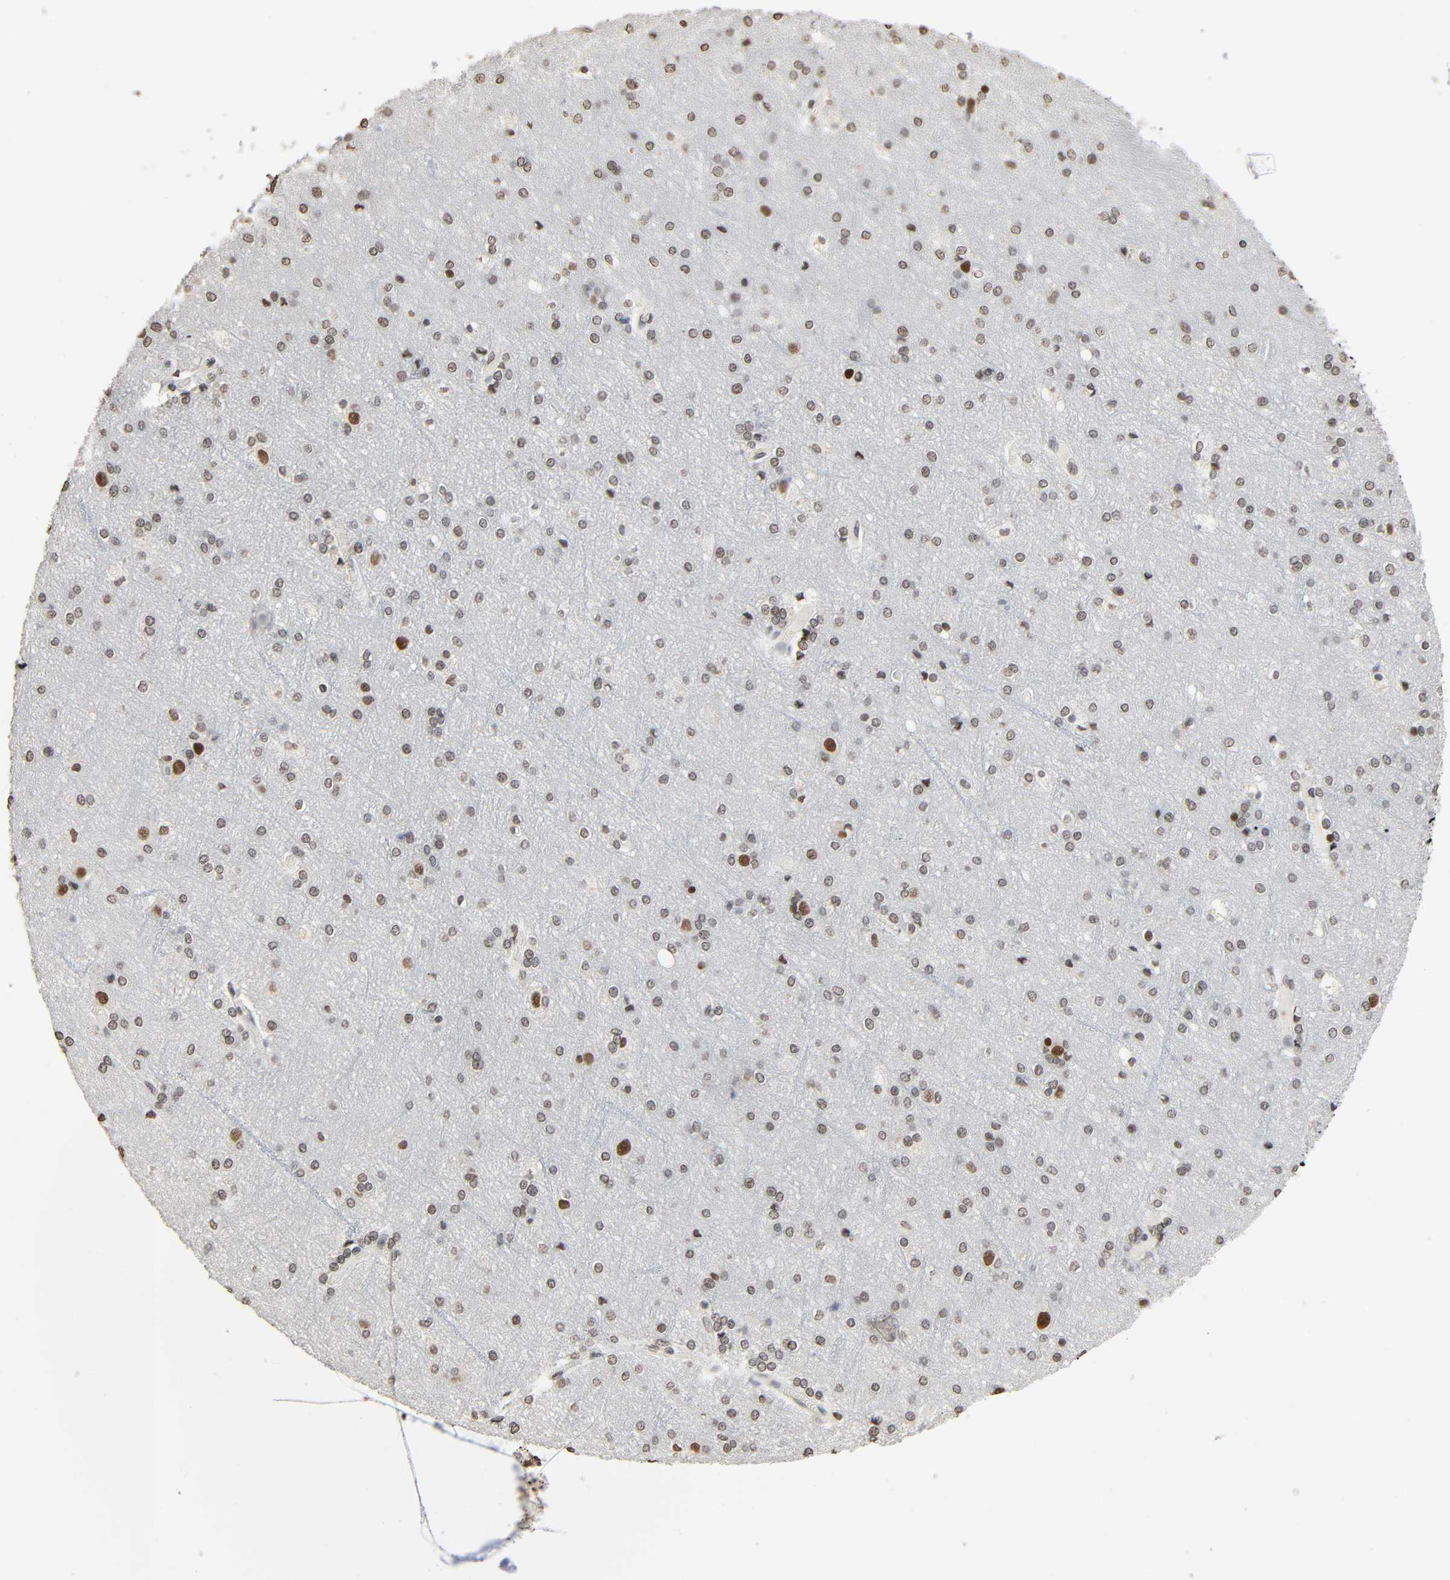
{"staining": {"intensity": "negative", "quantity": "none", "location": "none"}, "tissue": "cerebral cortex", "cell_type": "Endothelial cells", "image_type": "normal", "snomed": [{"axis": "morphology", "description": "Normal tissue, NOS"}, {"axis": "topography", "description": "Cerebral cortex"}], "caption": "There is no significant positivity in endothelial cells of cerebral cortex. The staining was performed using DAB to visualize the protein expression in brown, while the nuclei were stained in blue with hematoxylin (Magnification: 20x).", "gene": "STK4", "patient": {"sex": "female", "age": 54}}